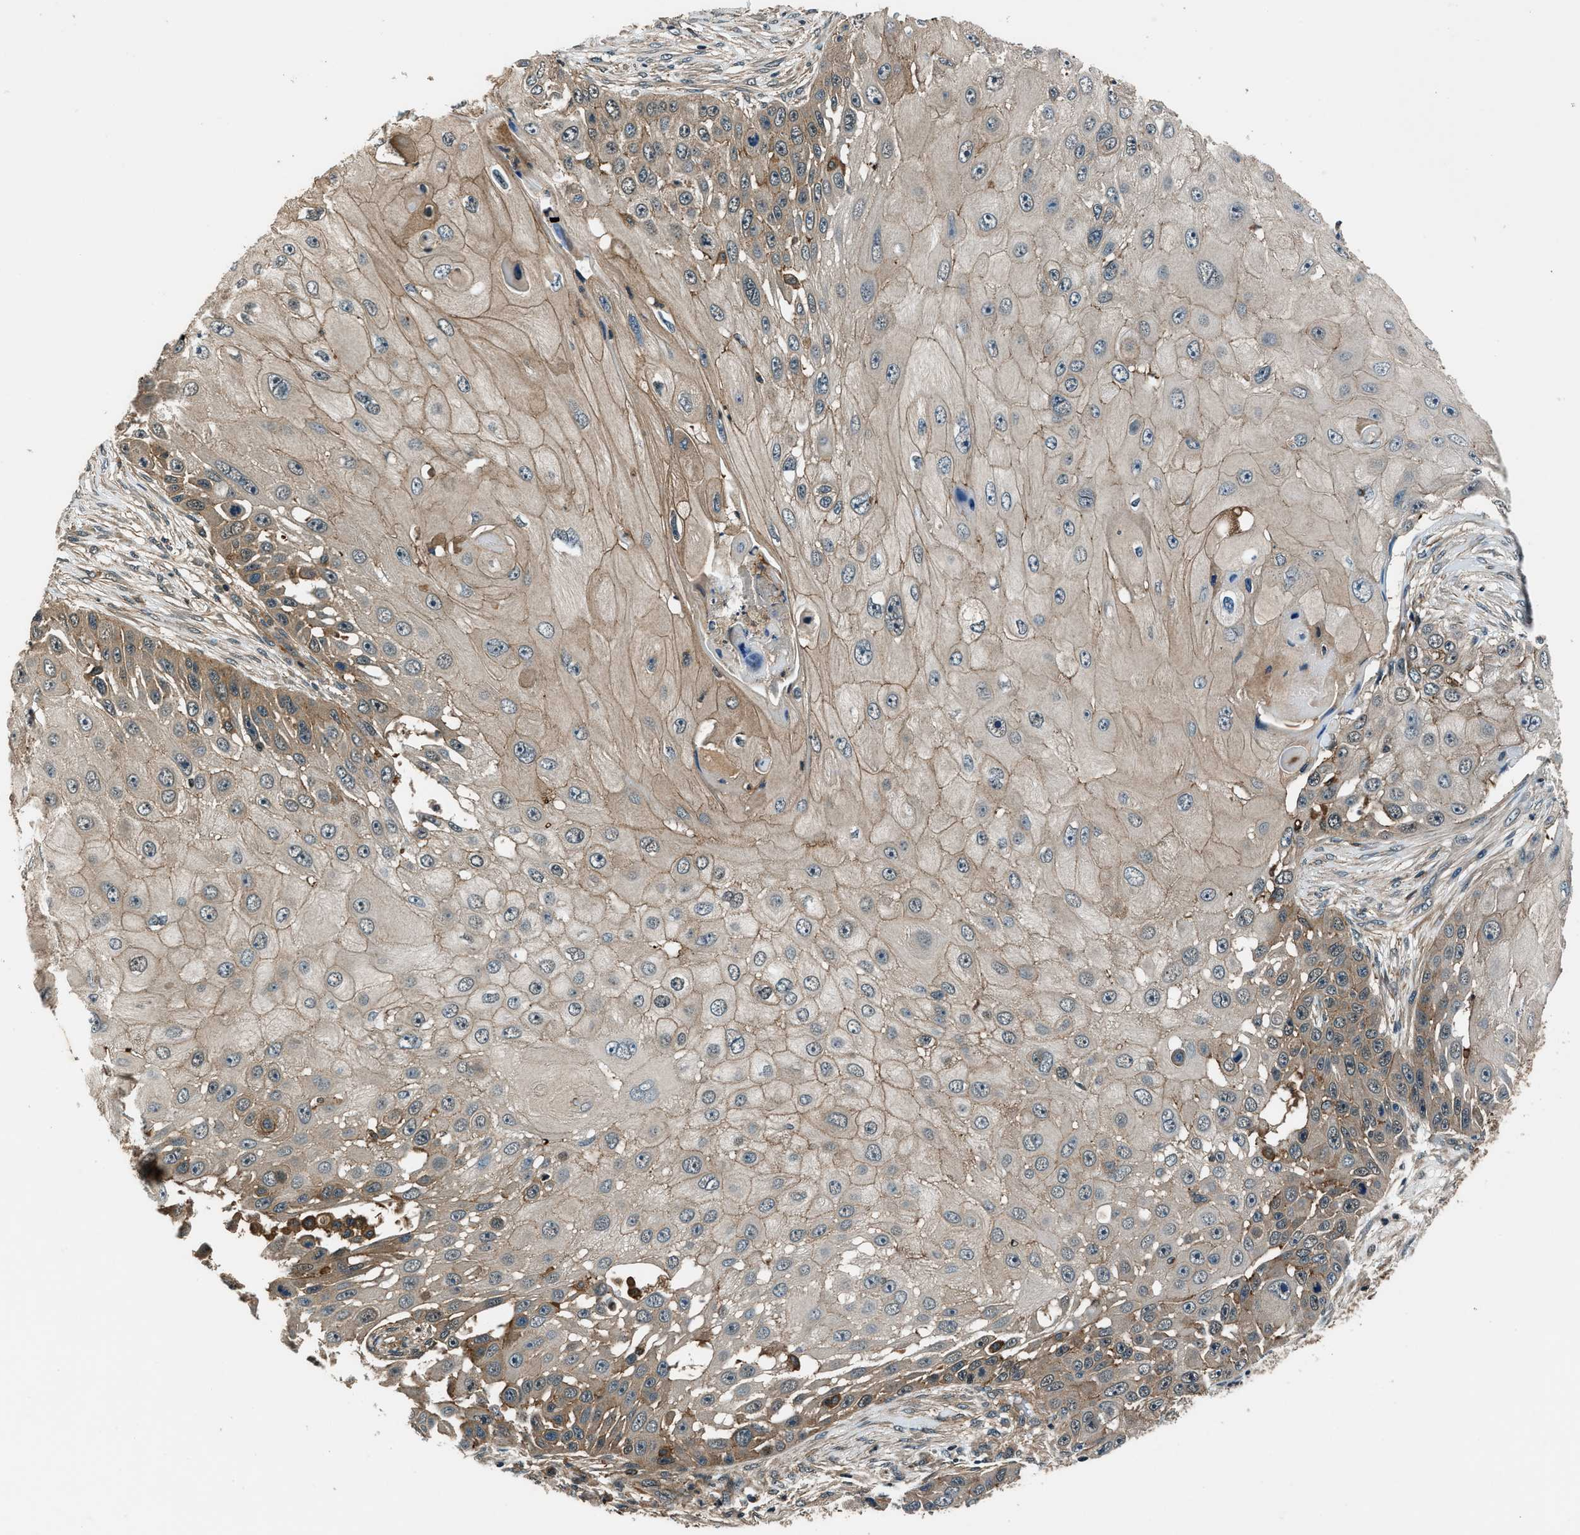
{"staining": {"intensity": "weak", "quantity": "<25%", "location": "cytoplasmic/membranous"}, "tissue": "skin cancer", "cell_type": "Tumor cells", "image_type": "cancer", "snomed": [{"axis": "morphology", "description": "Squamous cell carcinoma, NOS"}, {"axis": "topography", "description": "Skin"}], "caption": "Tumor cells are negative for protein expression in human skin cancer (squamous cell carcinoma).", "gene": "ARHGEF11", "patient": {"sex": "female", "age": 44}}